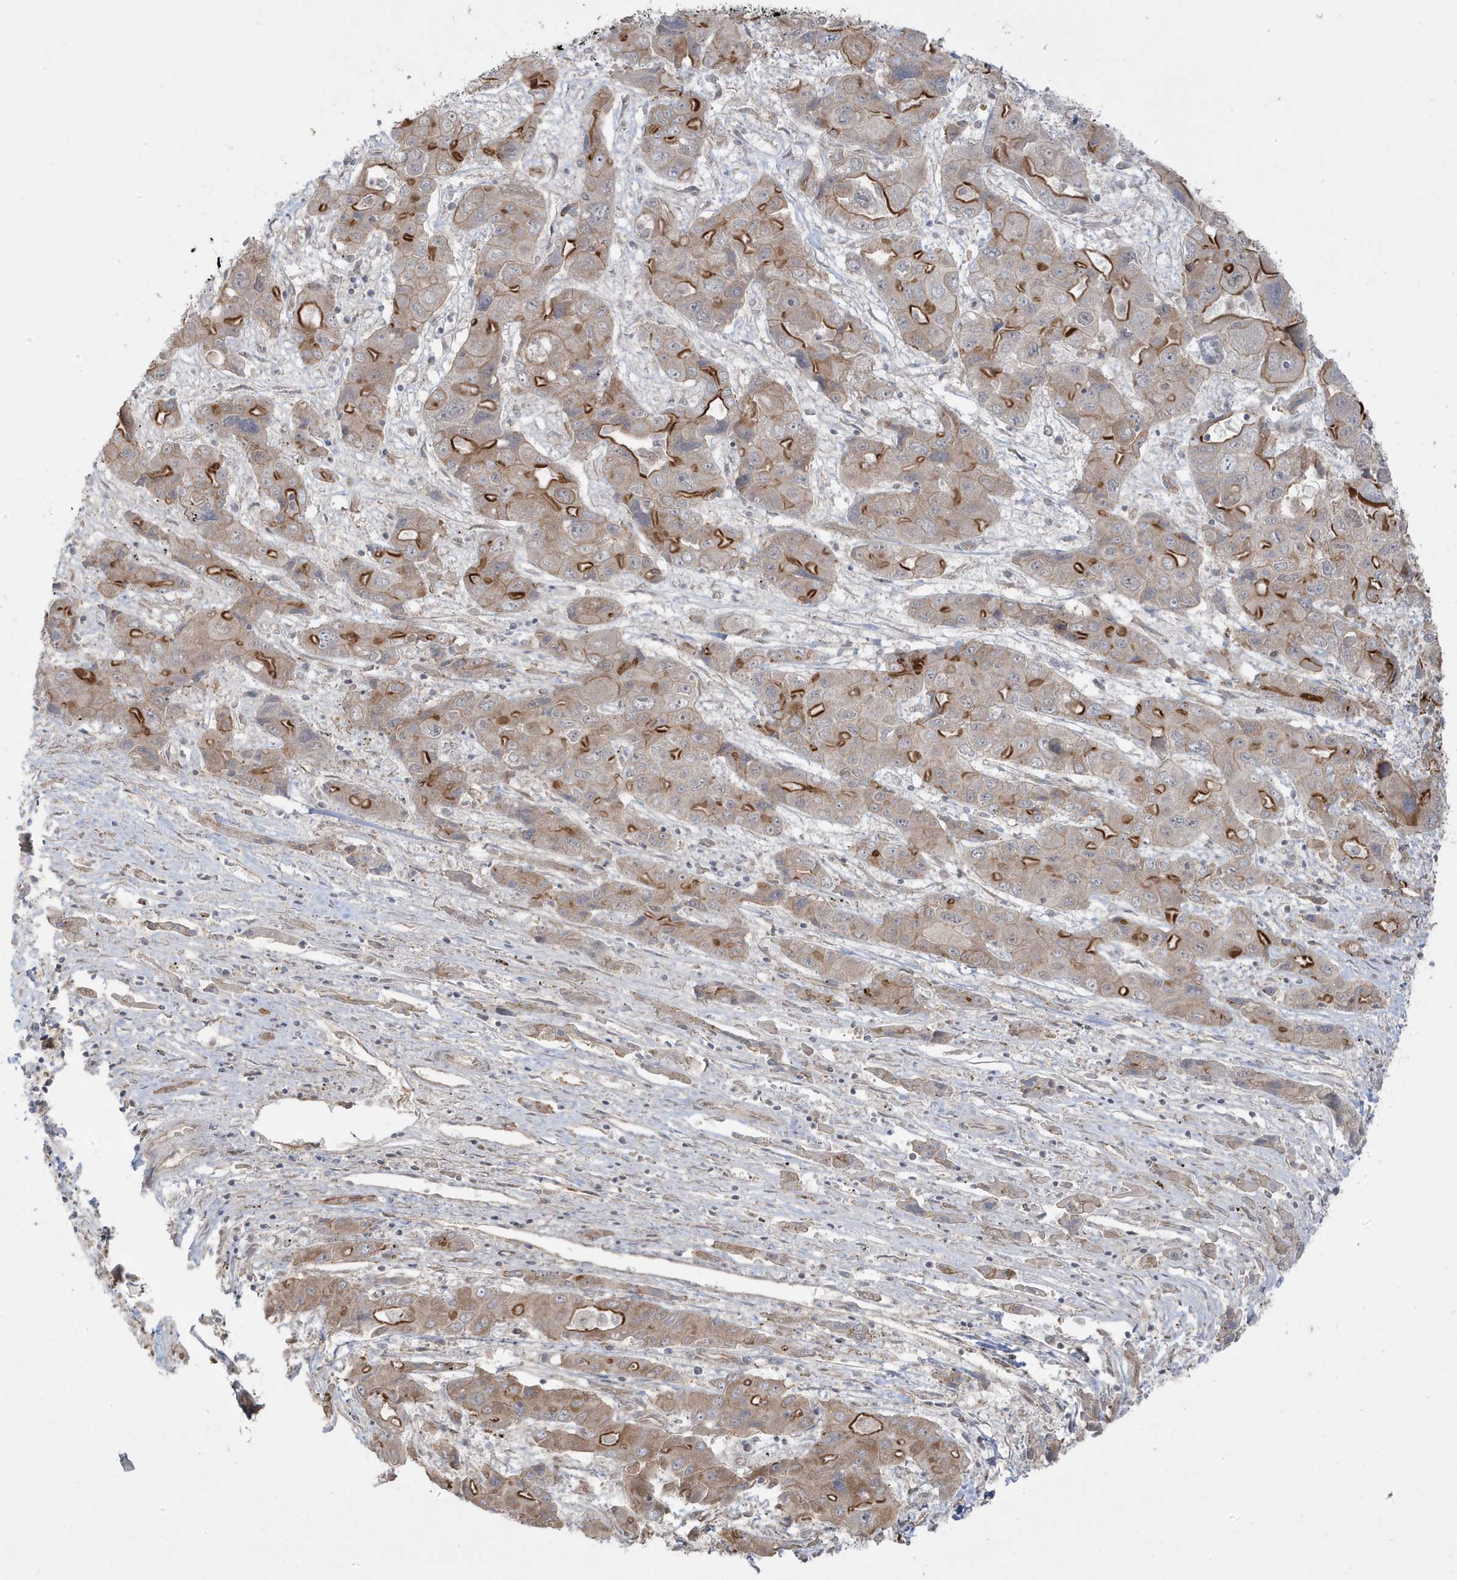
{"staining": {"intensity": "strong", "quantity": "25%-75%", "location": "cytoplasmic/membranous"}, "tissue": "liver cancer", "cell_type": "Tumor cells", "image_type": "cancer", "snomed": [{"axis": "morphology", "description": "Cholangiocarcinoma"}, {"axis": "topography", "description": "Liver"}], "caption": "Strong cytoplasmic/membranous positivity for a protein is identified in about 25%-75% of tumor cells of liver cancer (cholangiocarcinoma) using immunohistochemistry (IHC).", "gene": "DNAJC12", "patient": {"sex": "male", "age": 67}}